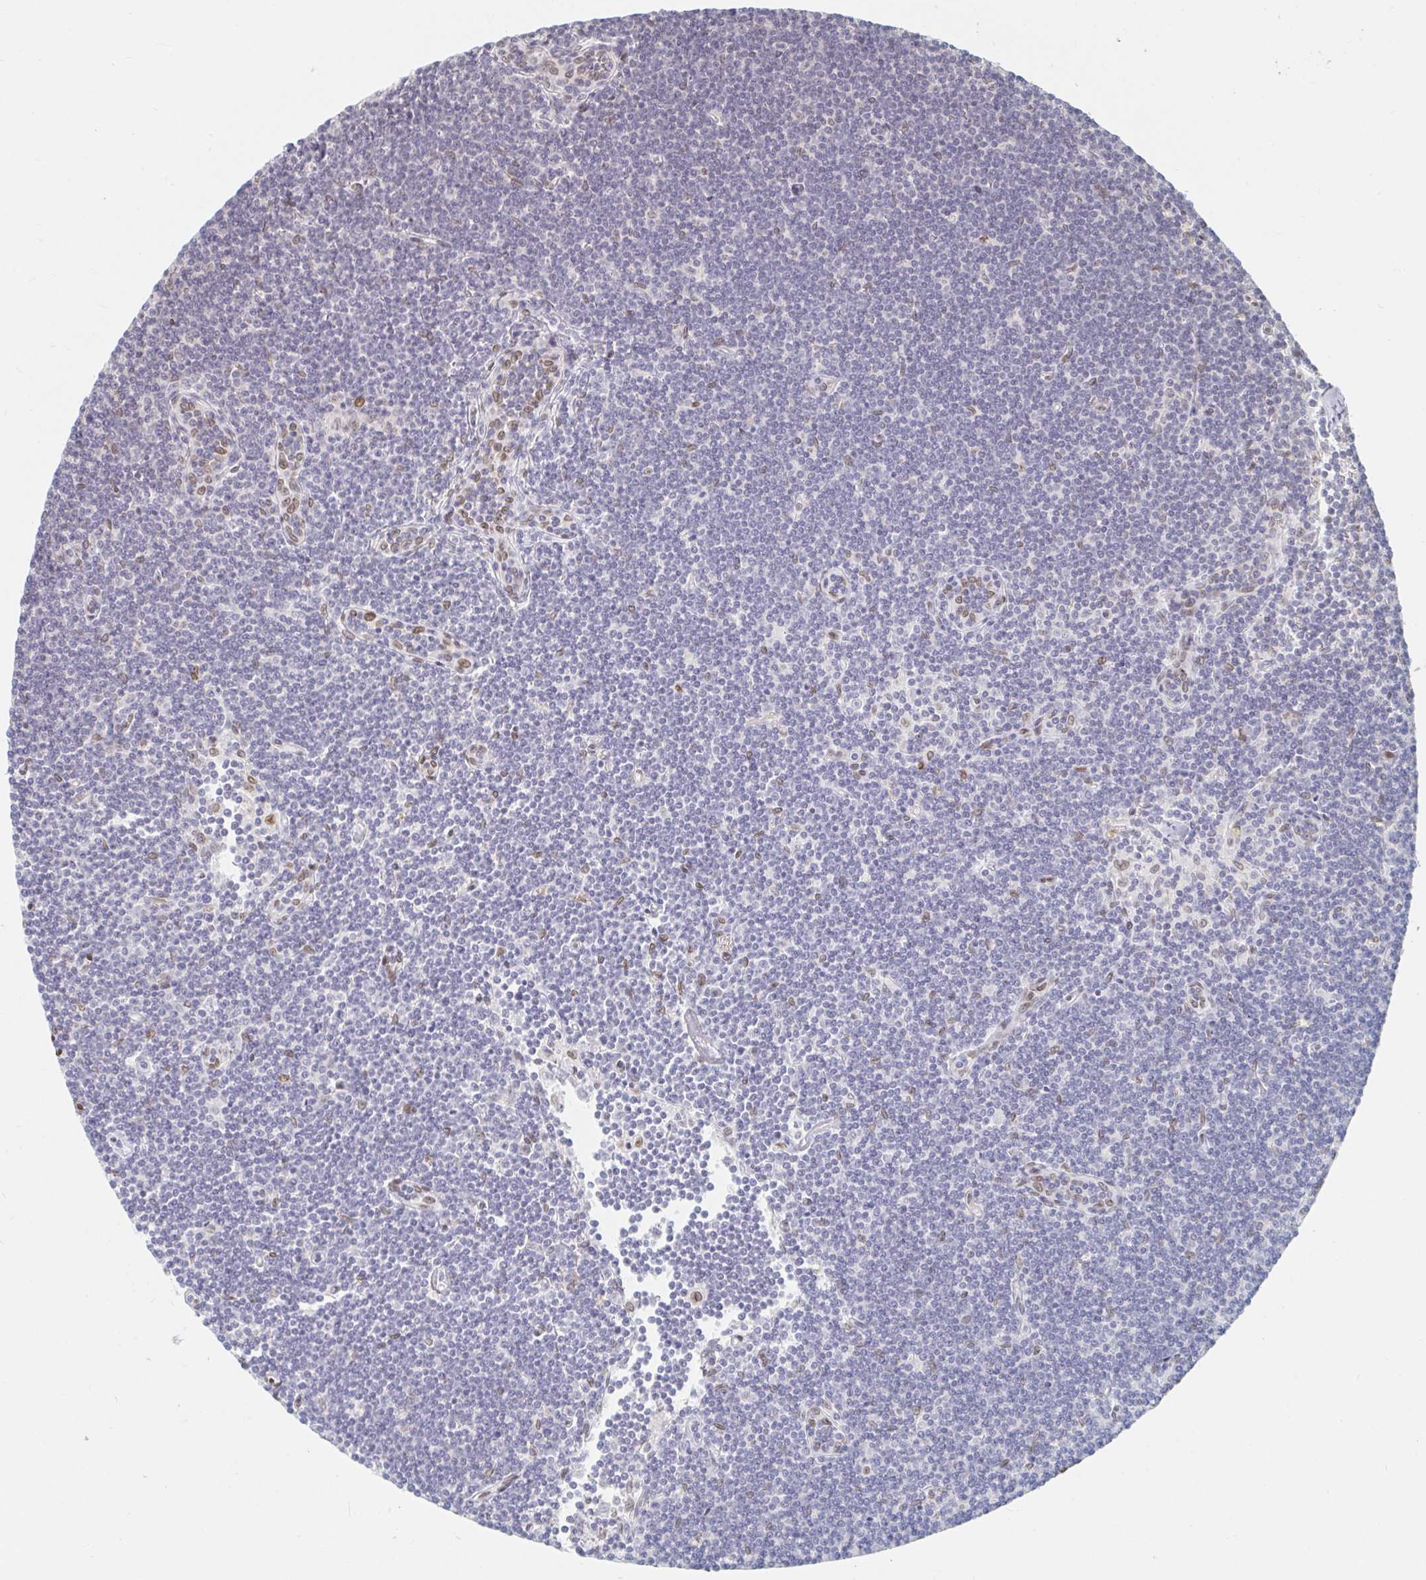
{"staining": {"intensity": "negative", "quantity": "none", "location": "none"}, "tissue": "lymphoma", "cell_type": "Tumor cells", "image_type": "cancer", "snomed": [{"axis": "morphology", "description": "Malignant lymphoma, non-Hodgkin's type, Low grade"}, {"axis": "topography", "description": "Lymph node"}], "caption": "DAB (3,3'-diaminobenzidine) immunohistochemical staining of malignant lymphoma, non-Hodgkin's type (low-grade) shows no significant expression in tumor cells.", "gene": "CHD2", "patient": {"sex": "female", "age": 73}}